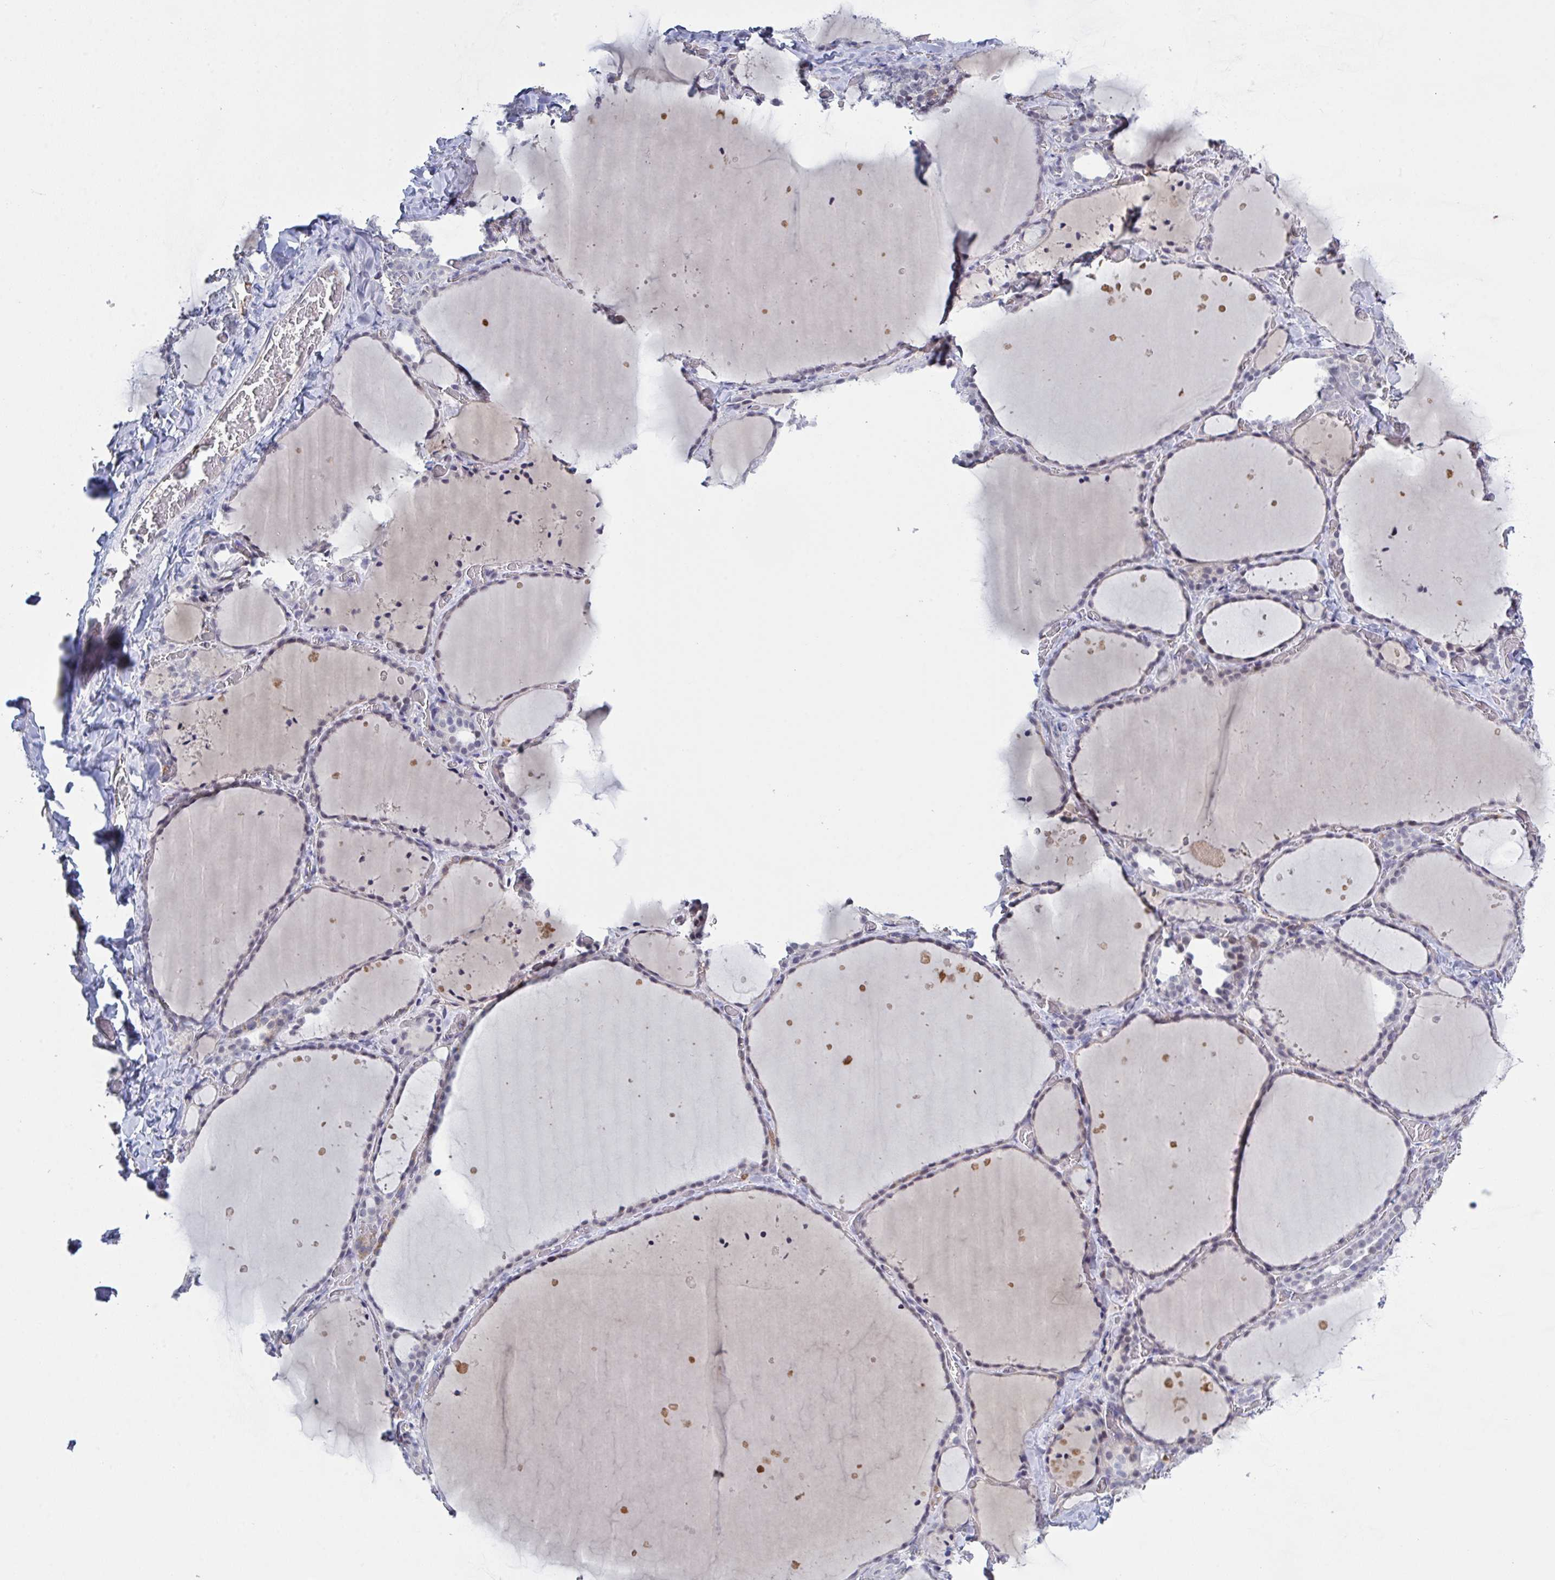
{"staining": {"intensity": "moderate", "quantity": "<25%", "location": "nuclear"}, "tissue": "thyroid gland", "cell_type": "Glandular cells", "image_type": "normal", "snomed": [{"axis": "morphology", "description": "Normal tissue, NOS"}, {"axis": "topography", "description": "Thyroid gland"}], "caption": "This is a photomicrograph of immunohistochemistry (IHC) staining of unremarkable thyroid gland, which shows moderate expression in the nuclear of glandular cells.", "gene": "KDM4D", "patient": {"sex": "female", "age": 36}}